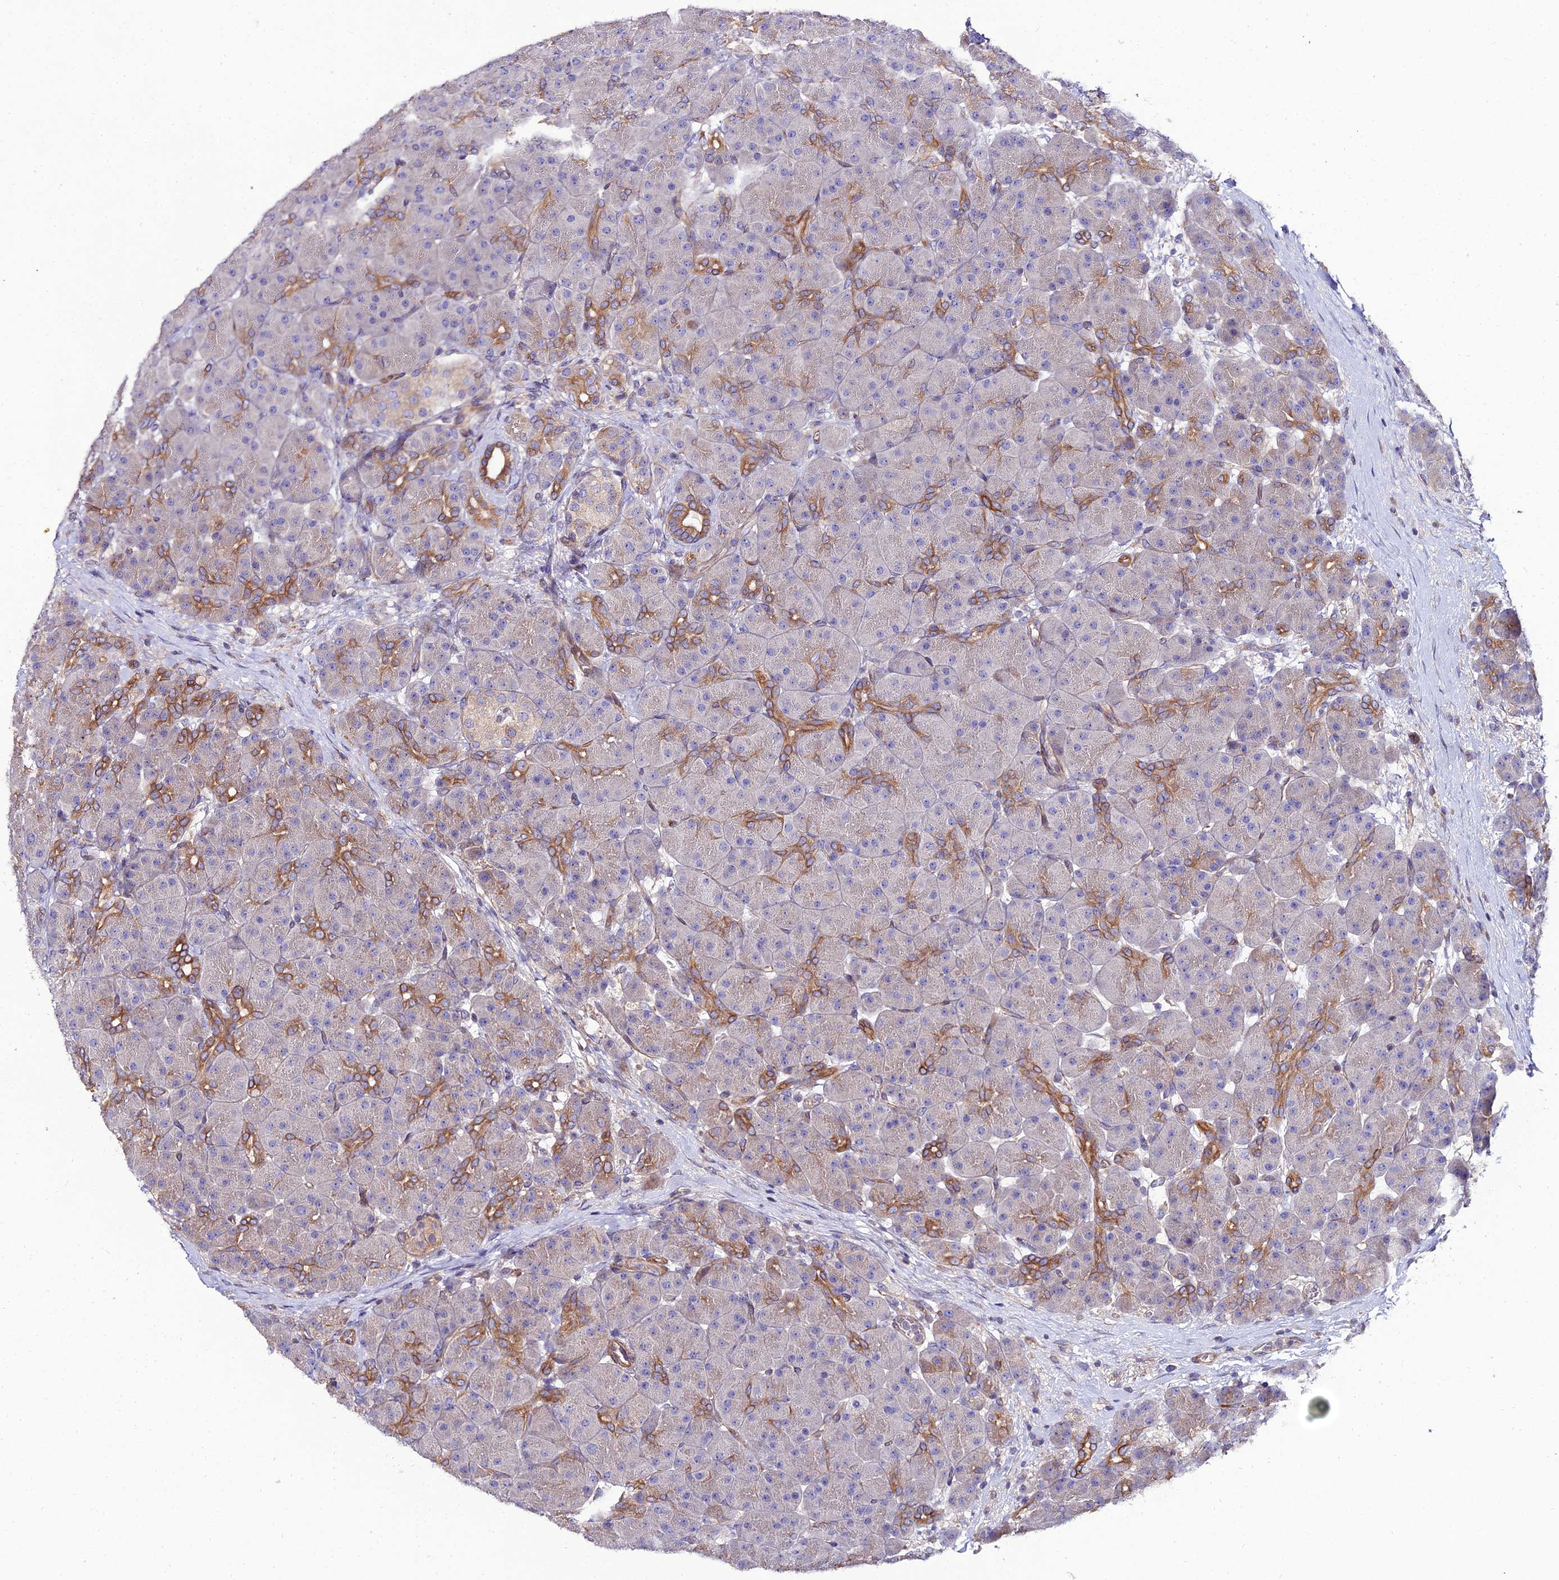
{"staining": {"intensity": "moderate", "quantity": "<25%", "location": "cytoplasmic/membranous"}, "tissue": "pancreas", "cell_type": "Exocrine glandular cells", "image_type": "normal", "snomed": [{"axis": "morphology", "description": "Normal tissue, NOS"}, {"axis": "topography", "description": "Pancreas"}], "caption": "Immunohistochemistry (IHC) of benign pancreas reveals low levels of moderate cytoplasmic/membranous expression in about <25% of exocrine glandular cells.", "gene": "ARL6IP1", "patient": {"sex": "male", "age": 66}}